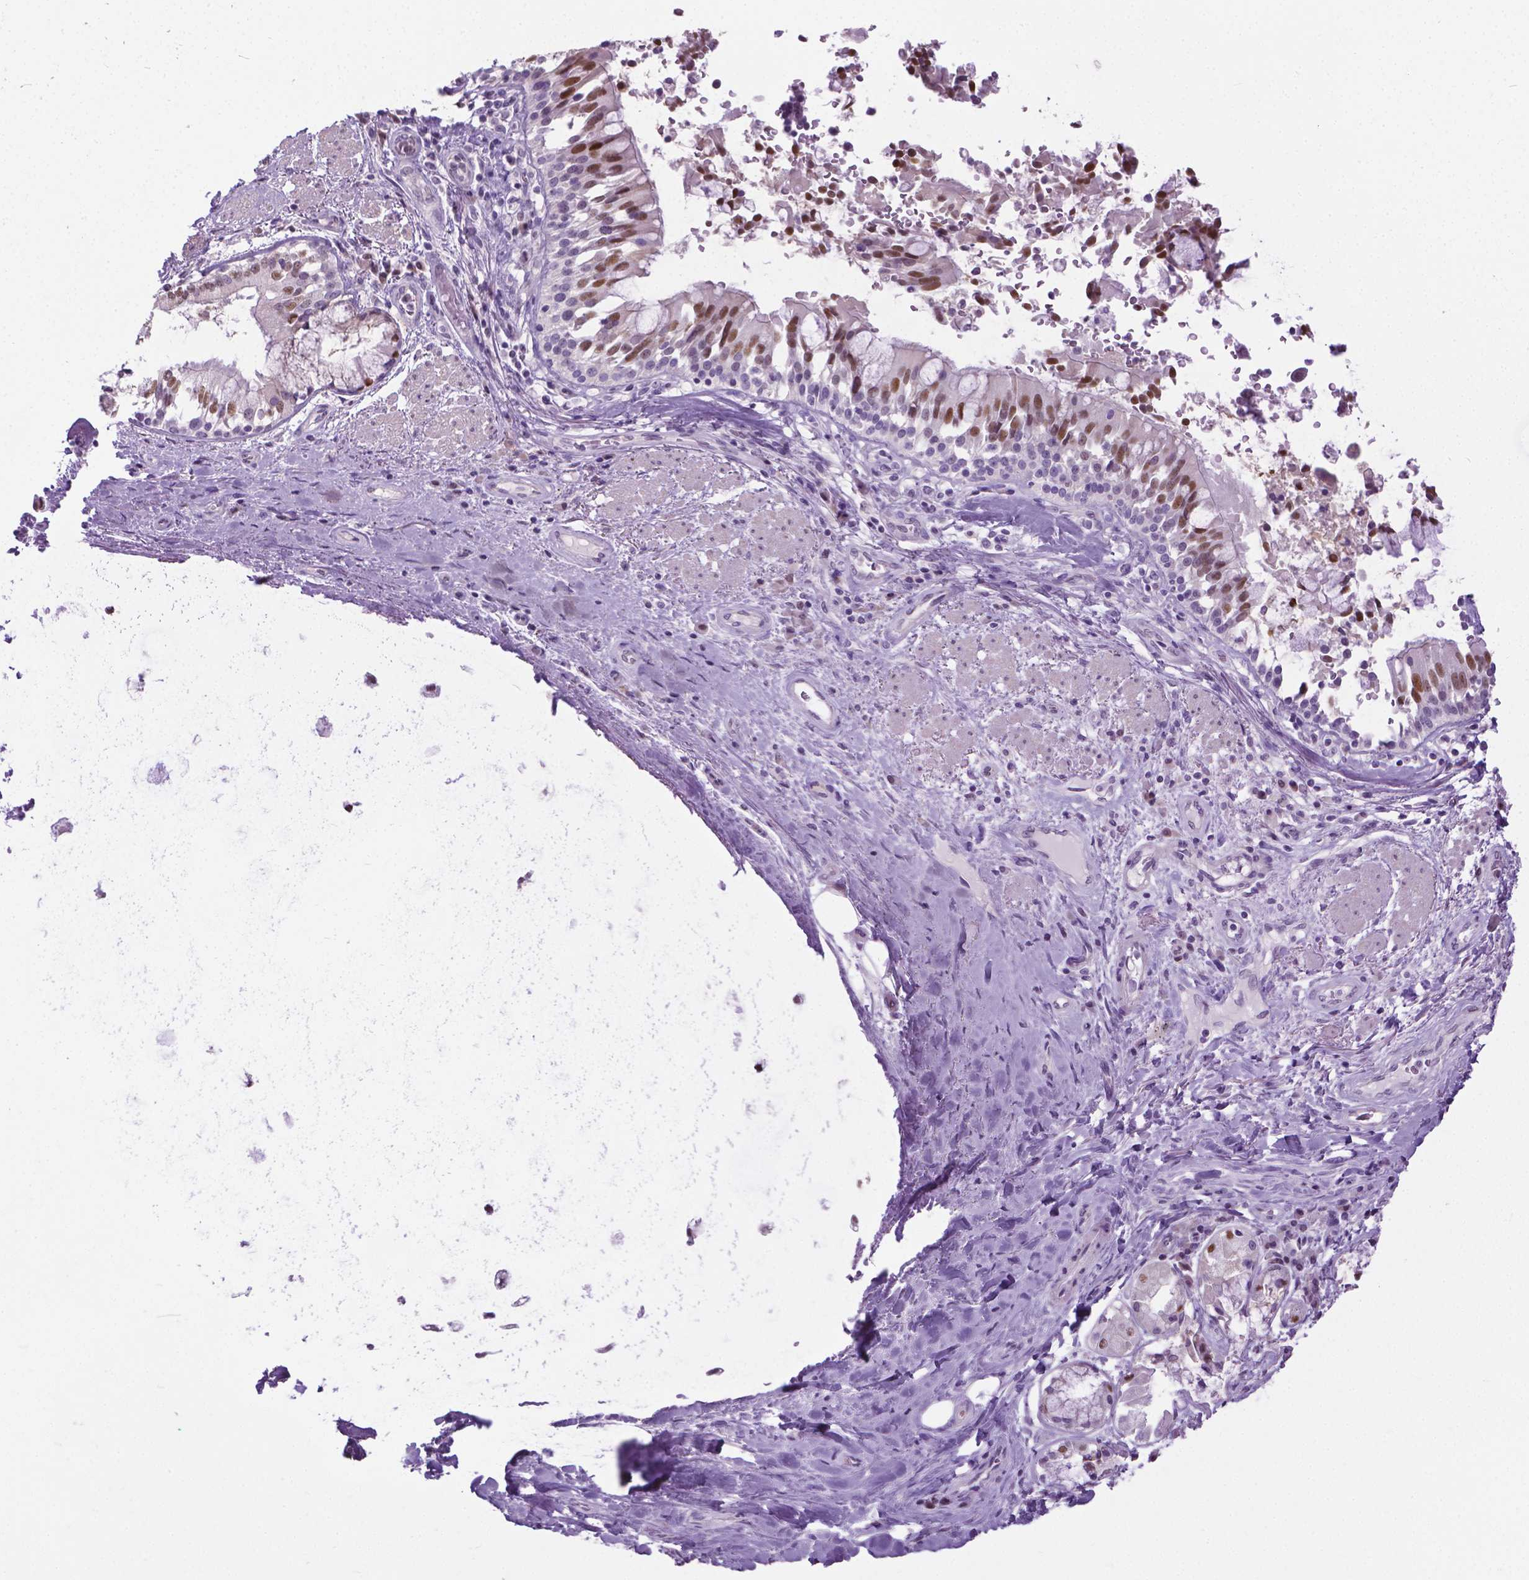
{"staining": {"intensity": "negative", "quantity": "none", "location": "none"}, "tissue": "soft tissue", "cell_type": "Fibroblasts", "image_type": "normal", "snomed": [{"axis": "morphology", "description": "Normal tissue, NOS"}, {"axis": "topography", "description": "Cartilage tissue"}, {"axis": "topography", "description": "Bronchus"}], "caption": "The immunohistochemistry image has no significant expression in fibroblasts of soft tissue. (IHC, brightfield microscopy, high magnification).", "gene": "APCDD1L", "patient": {"sex": "male", "age": 64}}